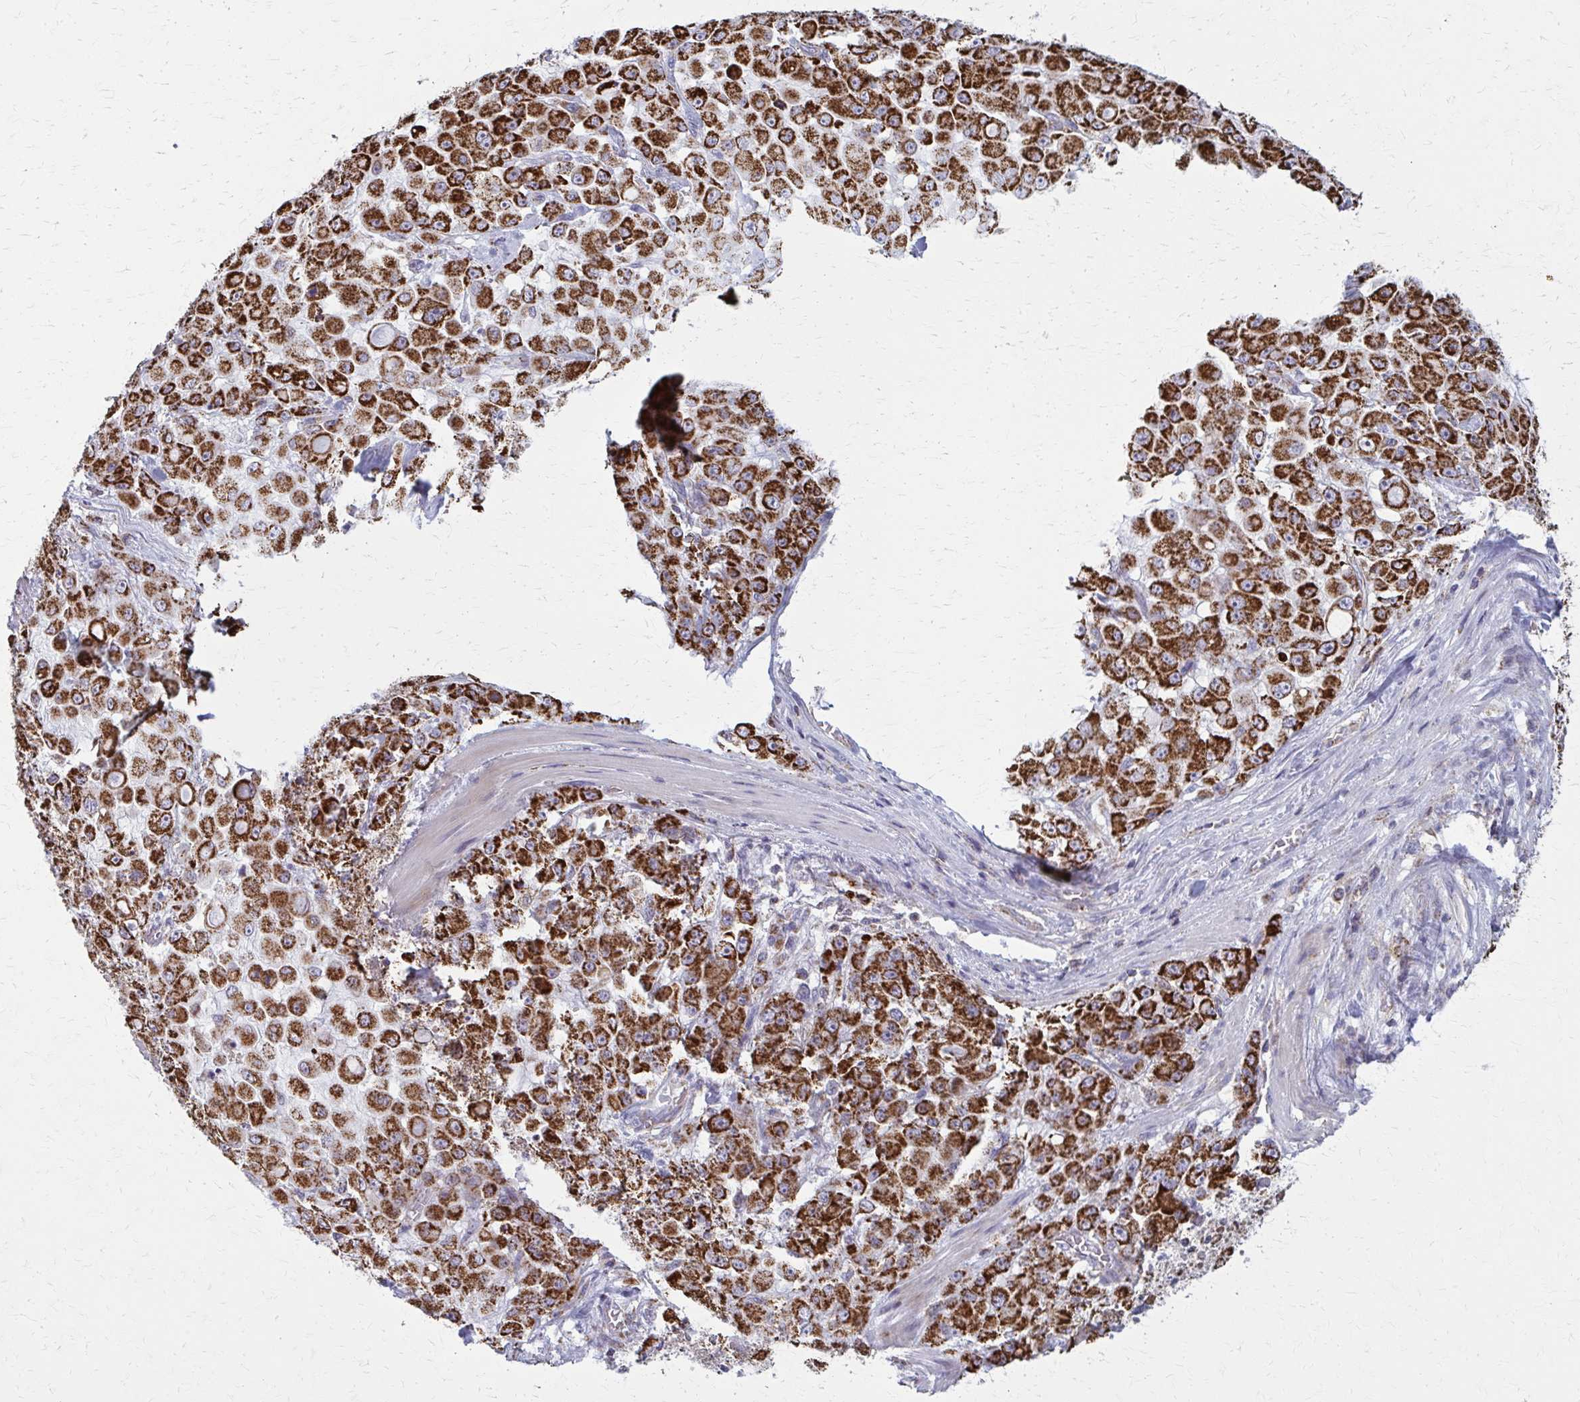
{"staining": {"intensity": "strong", "quantity": ">75%", "location": "cytoplasmic/membranous"}, "tissue": "stomach cancer", "cell_type": "Tumor cells", "image_type": "cancer", "snomed": [{"axis": "morphology", "description": "Adenocarcinoma, NOS"}, {"axis": "topography", "description": "Stomach"}], "caption": "Protein expression analysis of human adenocarcinoma (stomach) reveals strong cytoplasmic/membranous positivity in about >75% of tumor cells.", "gene": "TVP23A", "patient": {"sex": "female", "age": 76}}